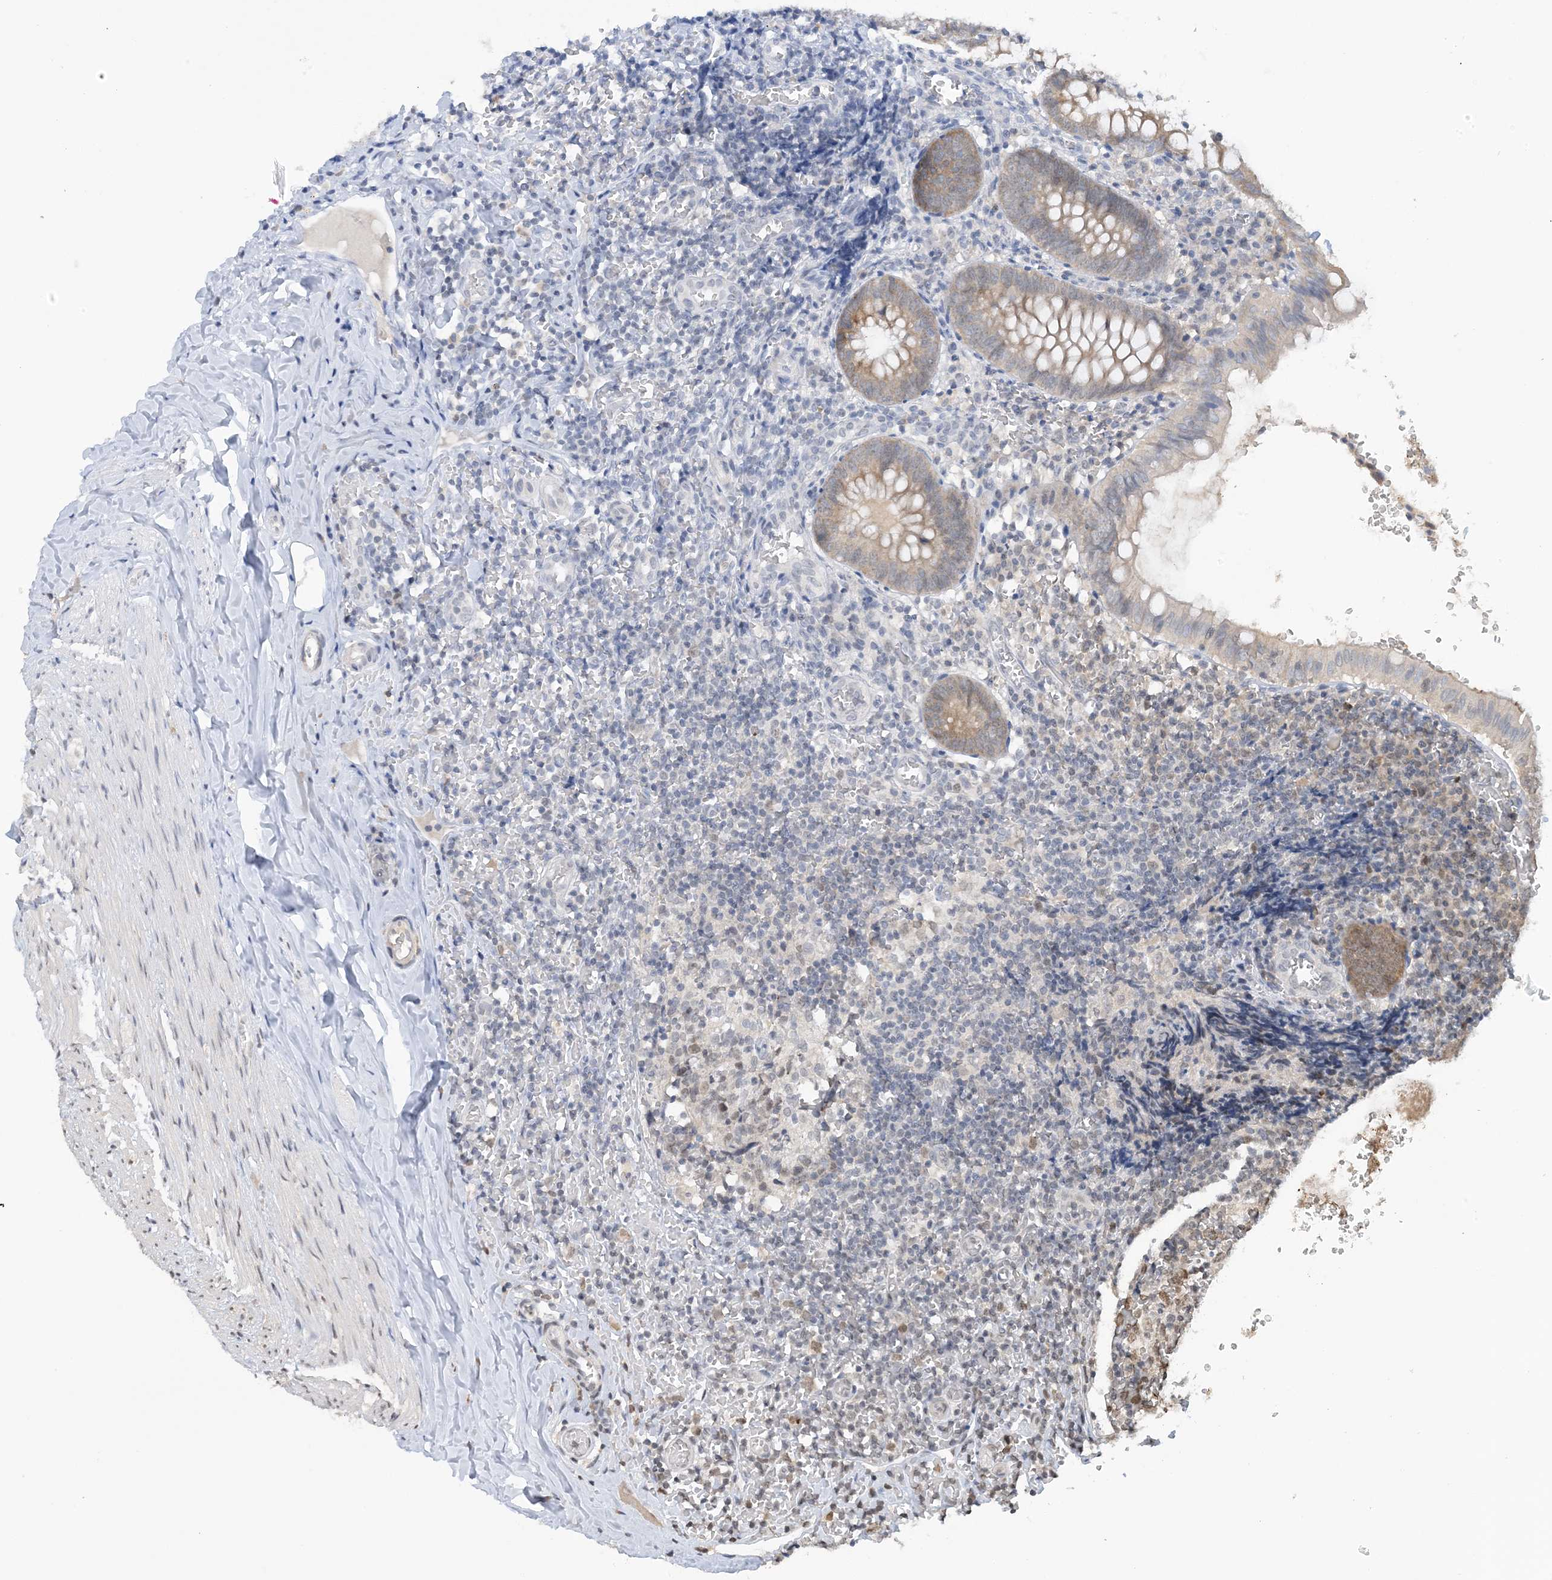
{"staining": {"intensity": "moderate", "quantity": "<25%", "location": "cytoplasmic/membranous"}, "tissue": "appendix", "cell_type": "Glandular cells", "image_type": "normal", "snomed": [{"axis": "morphology", "description": "Normal tissue, NOS"}, {"axis": "topography", "description": "Appendix"}], "caption": "Protein staining displays moderate cytoplasmic/membranous positivity in about <25% of glandular cells in benign appendix. The staining was performed using DAB (3,3'-diaminobenzidine), with brown indicating positive protein expression. Nuclei are stained blue with hematoxylin.", "gene": "ACYP2", "patient": {"sex": "male", "age": 8}}